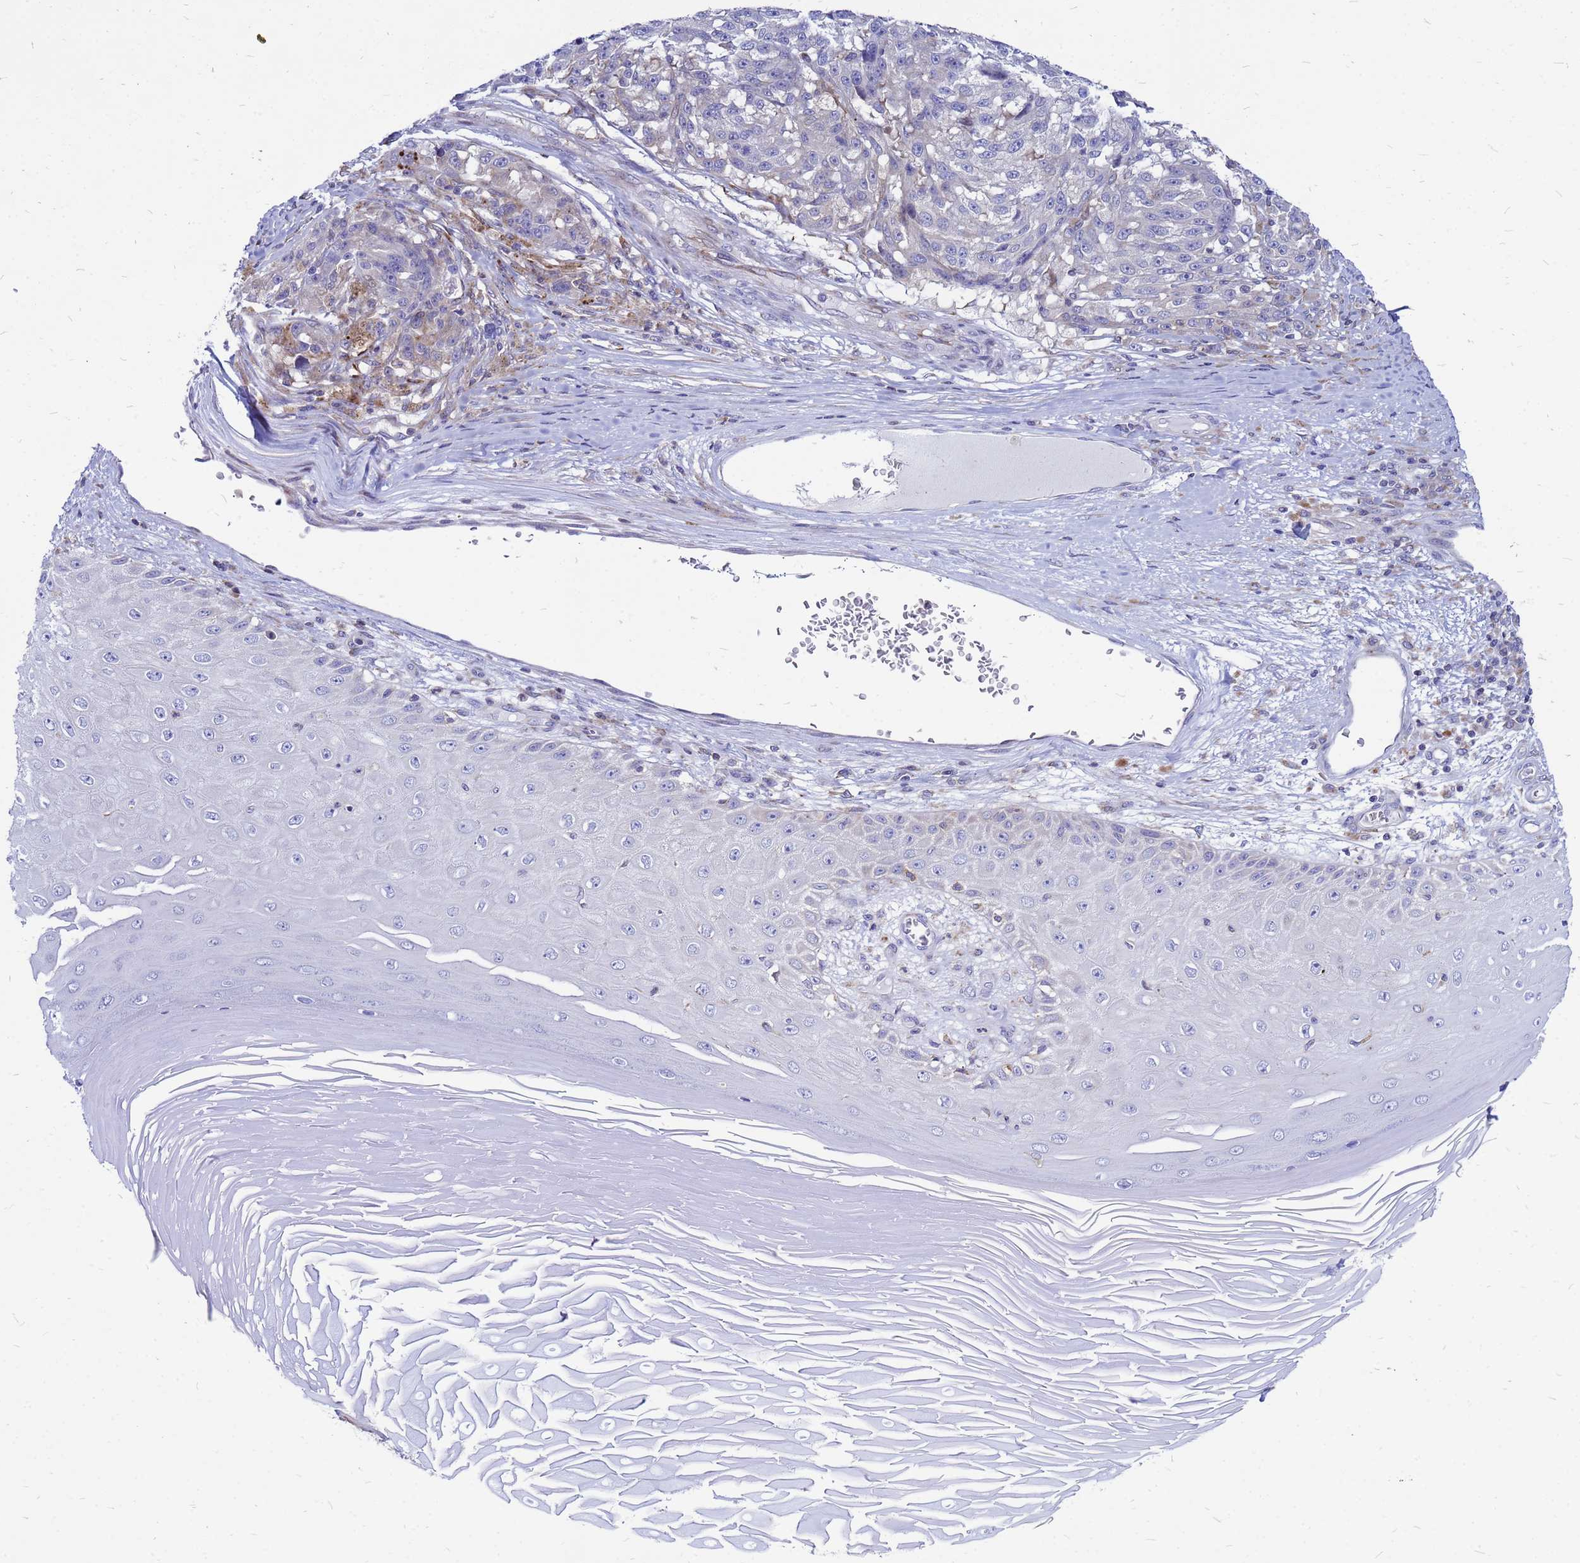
{"staining": {"intensity": "negative", "quantity": "none", "location": "none"}, "tissue": "melanoma", "cell_type": "Tumor cells", "image_type": "cancer", "snomed": [{"axis": "morphology", "description": "Malignant melanoma, NOS"}, {"axis": "topography", "description": "Skin"}], "caption": "An immunohistochemistry photomicrograph of malignant melanoma is shown. There is no staining in tumor cells of malignant melanoma. (IHC, brightfield microscopy, high magnification).", "gene": "FHIP1A", "patient": {"sex": "male", "age": 53}}